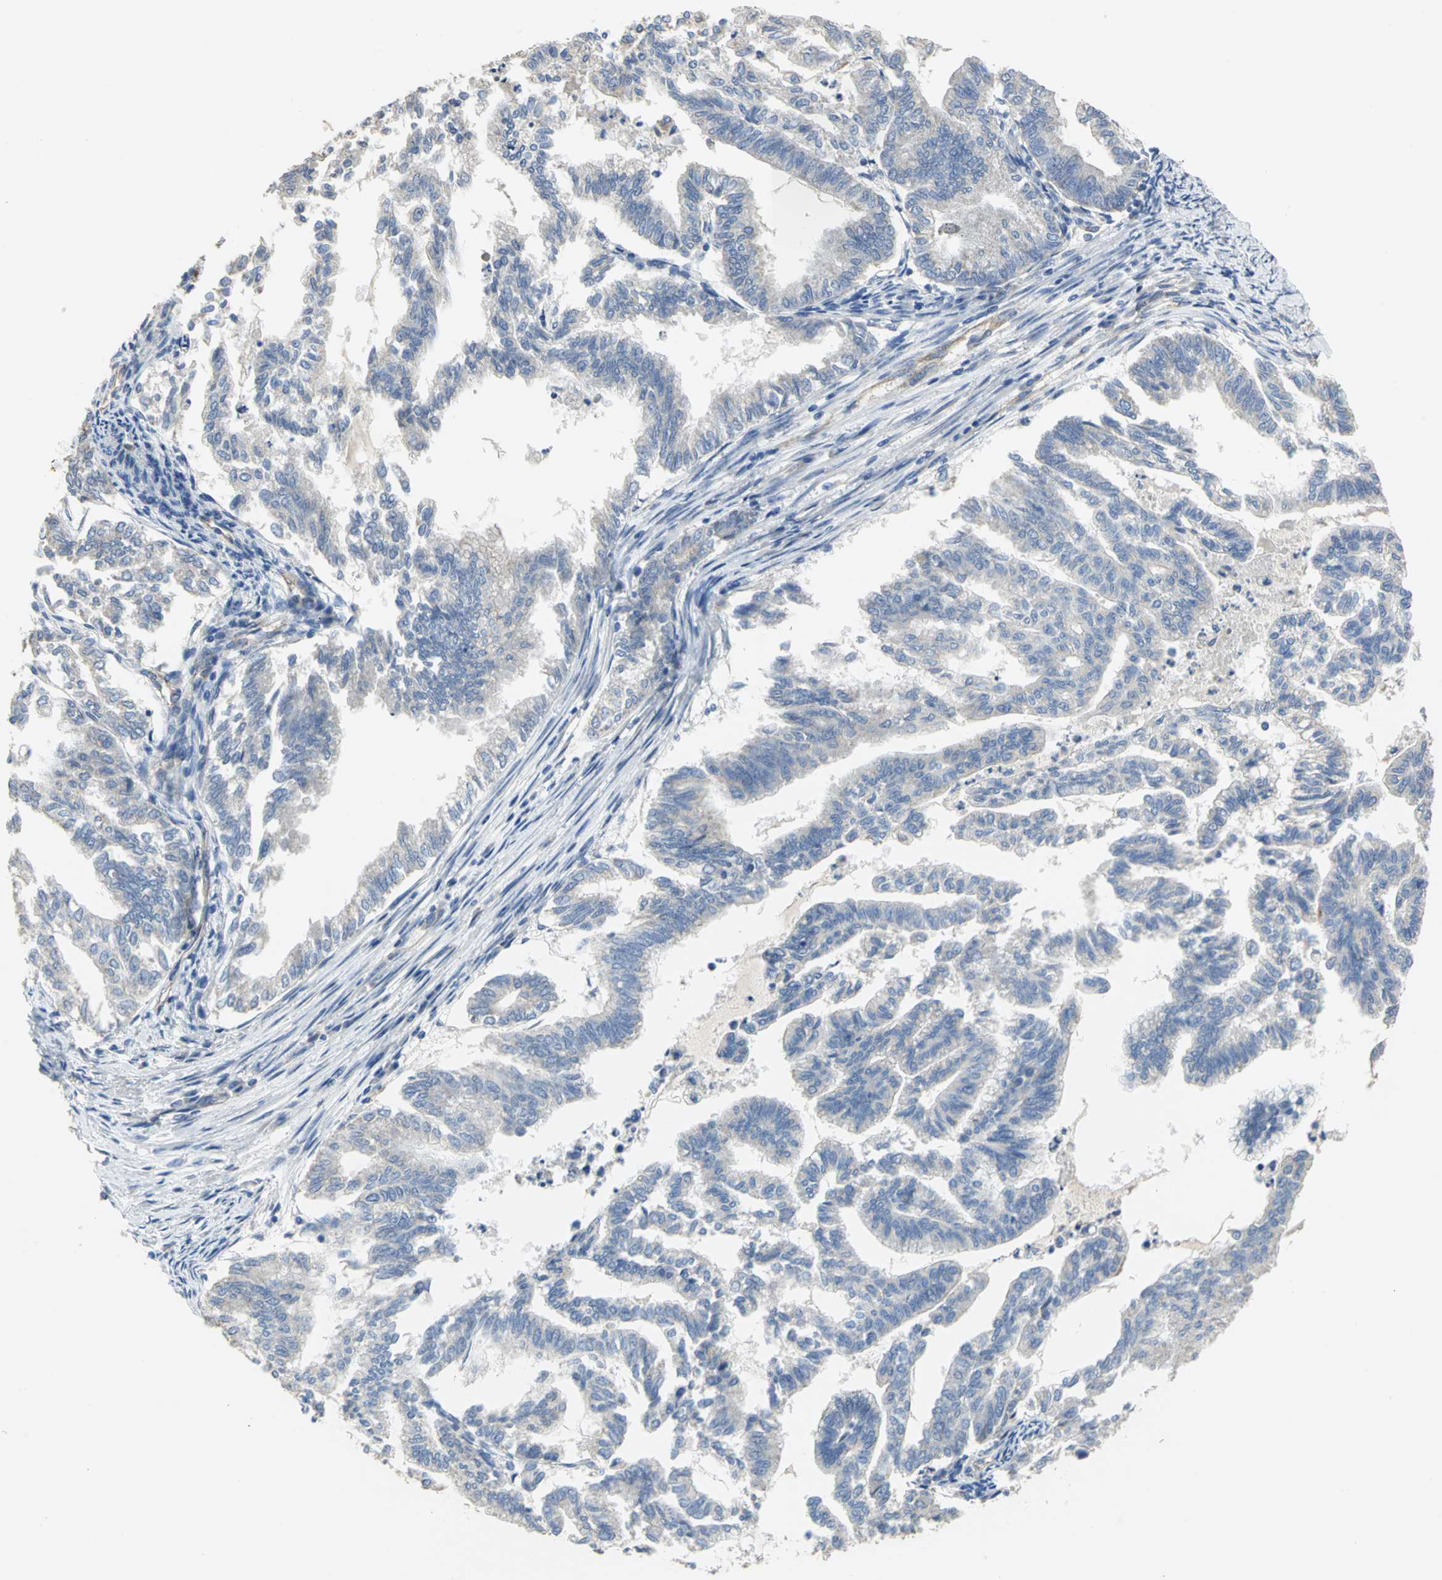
{"staining": {"intensity": "negative", "quantity": "none", "location": "none"}, "tissue": "endometrial cancer", "cell_type": "Tumor cells", "image_type": "cancer", "snomed": [{"axis": "morphology", "description": "Adenocarcinoma, NOS"}, {"axis": "topography", "description": "Endometrium"}], "caption": "Tumor cells show no significant protein staining in endometrial adenocarcinoma.", "gene": "HTR1F", "patient": {"sex": "female", "age": 79}}